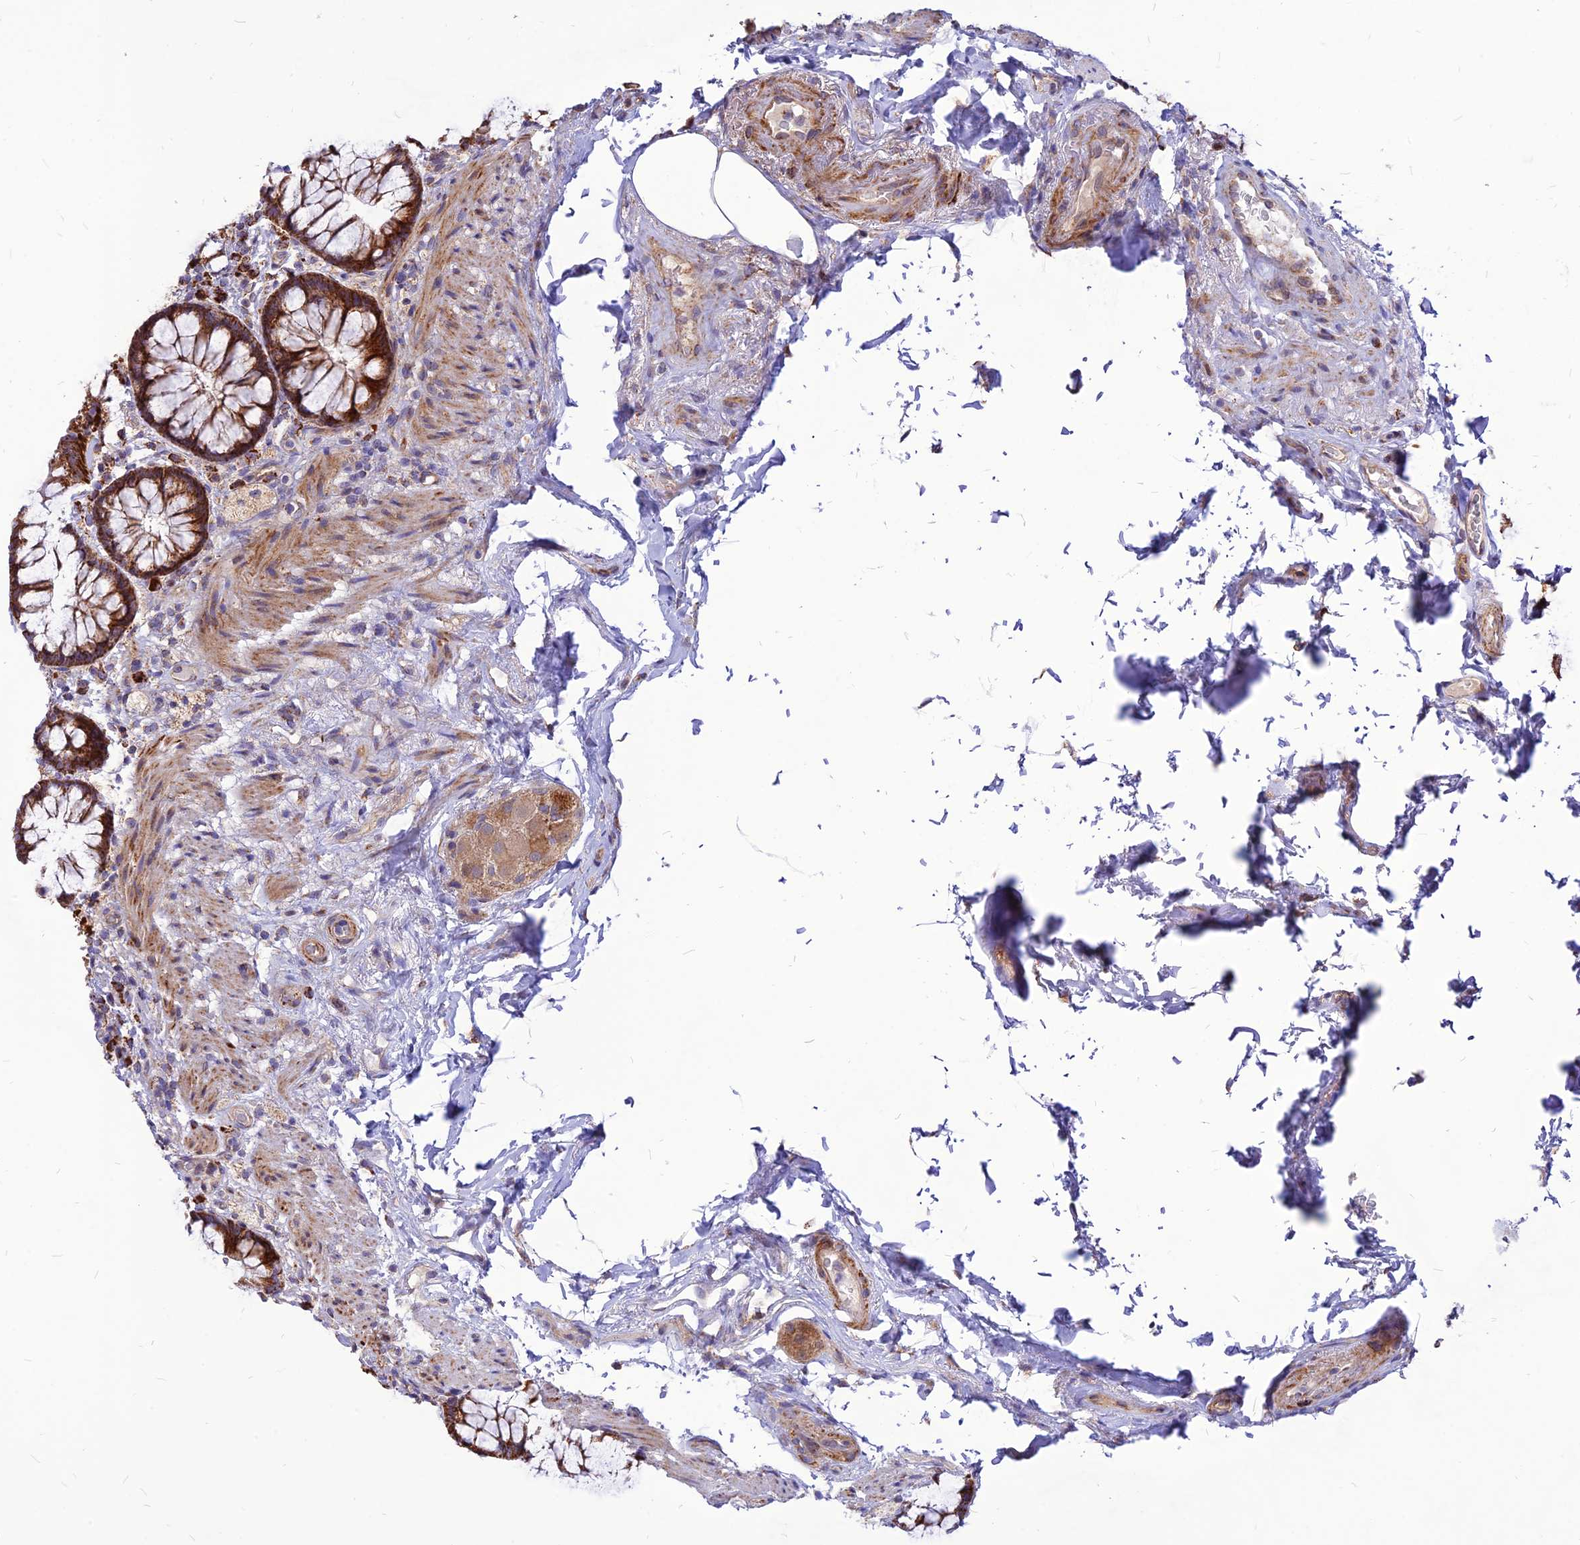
{"staining": {"intensity": "strong", "quantity": ">75%", "location": "cytoplasmic/membranous"}, "tissue": "rectum", "cell_type": "Glandular cells", "image_type": "normal", "snomed": [{"axis": "morphology", "description": "Normal tissue, NOS"}, {"axis": "topography", "description": "Rectum"}], "caption": "Brown immunohistochemical staining in normal rectum displays strong cytoplasmic/membranous staining in approximately >75% of glandular cells. The protein is stained brown, and the nuclei are stained in blue (DAB IHC with brightfield microscopy, high magnification).", "gene": "ECI1", "patient": {"sex": "male", "age": 83}}